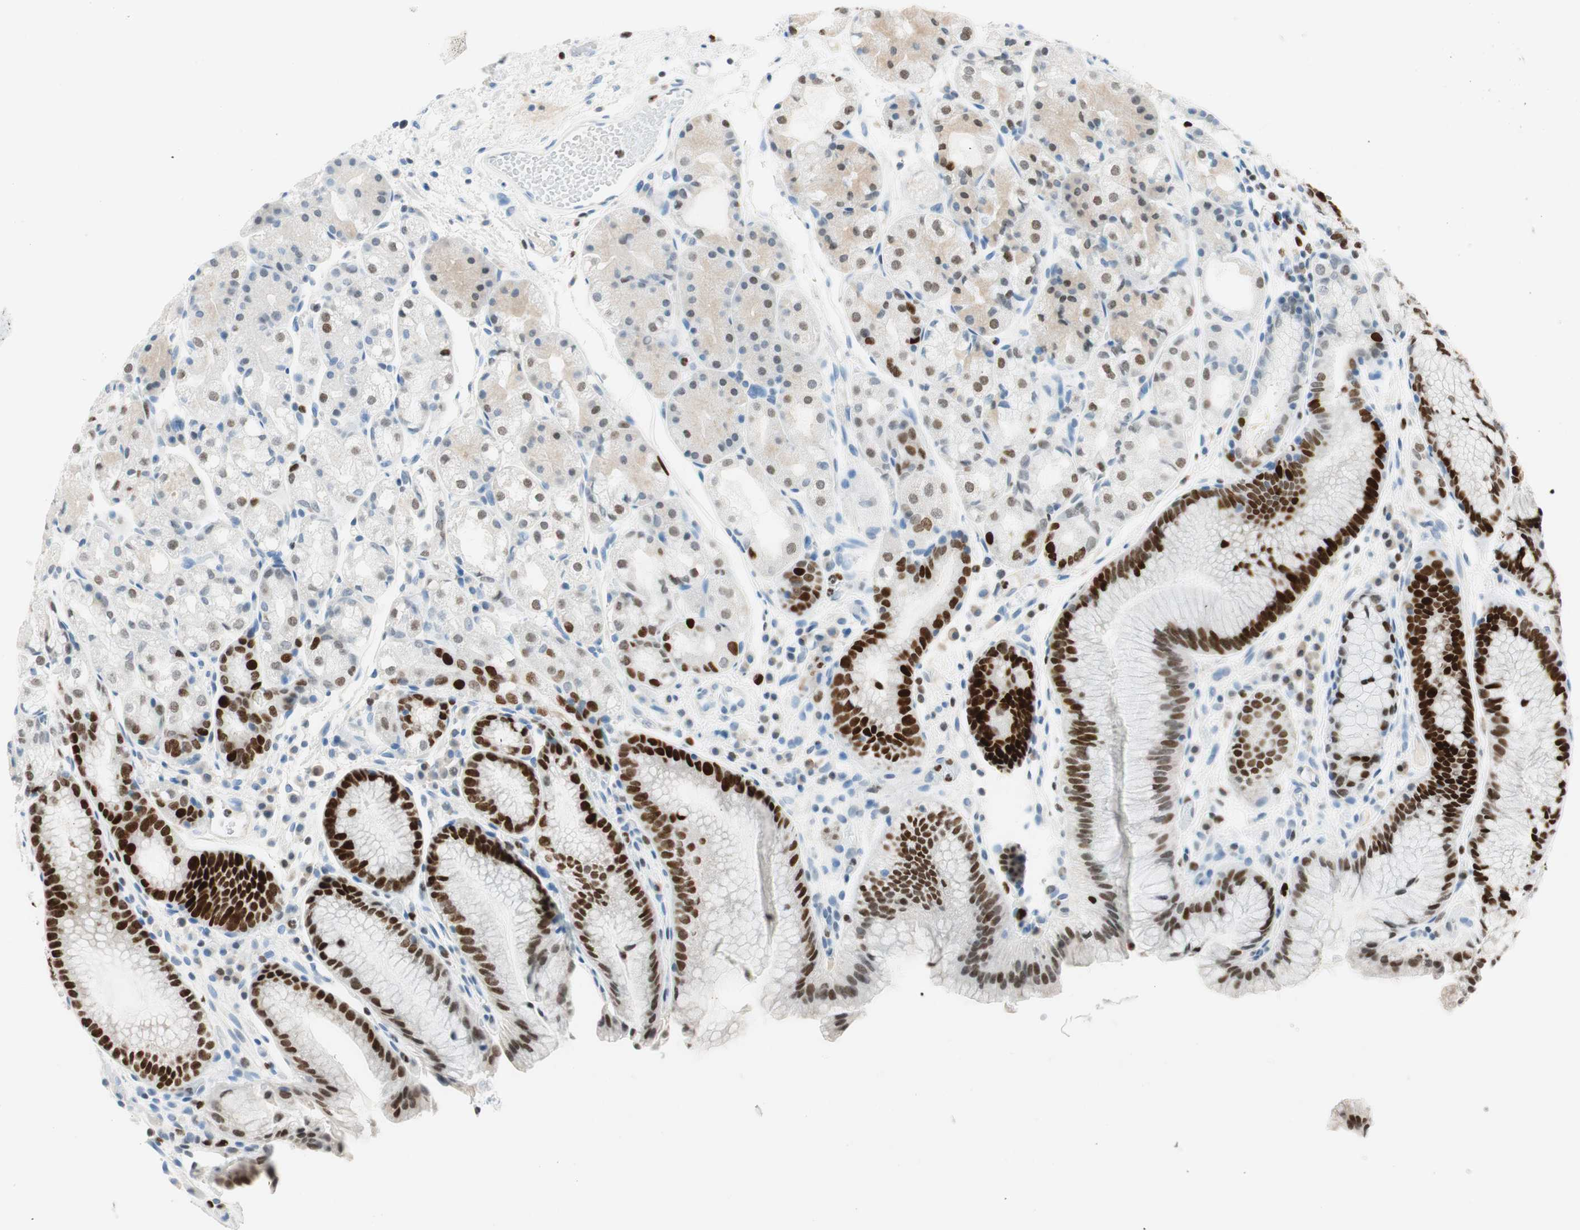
{"staining": {"intensity": "strong", "quantity": "25%-75%", "location": "nuclear"}, "tissue": "stomach", "cell_type": "Glandular cells", "image_type": "normal", "snomed": [{"axis": "morphology", "description": "Normal tissue, NOS"}, {"axis": "topography", "description": "Stomach, upper"}], "caption": "Stomach stained with IHC reveals strong nuclear expression in approximately 25%-75% of glandular cells. (DAB IHC, brown staining for protein, blue staining for nuclei).", "gene": "EZH2", "patient": {"sex": "male", "age": 72}}